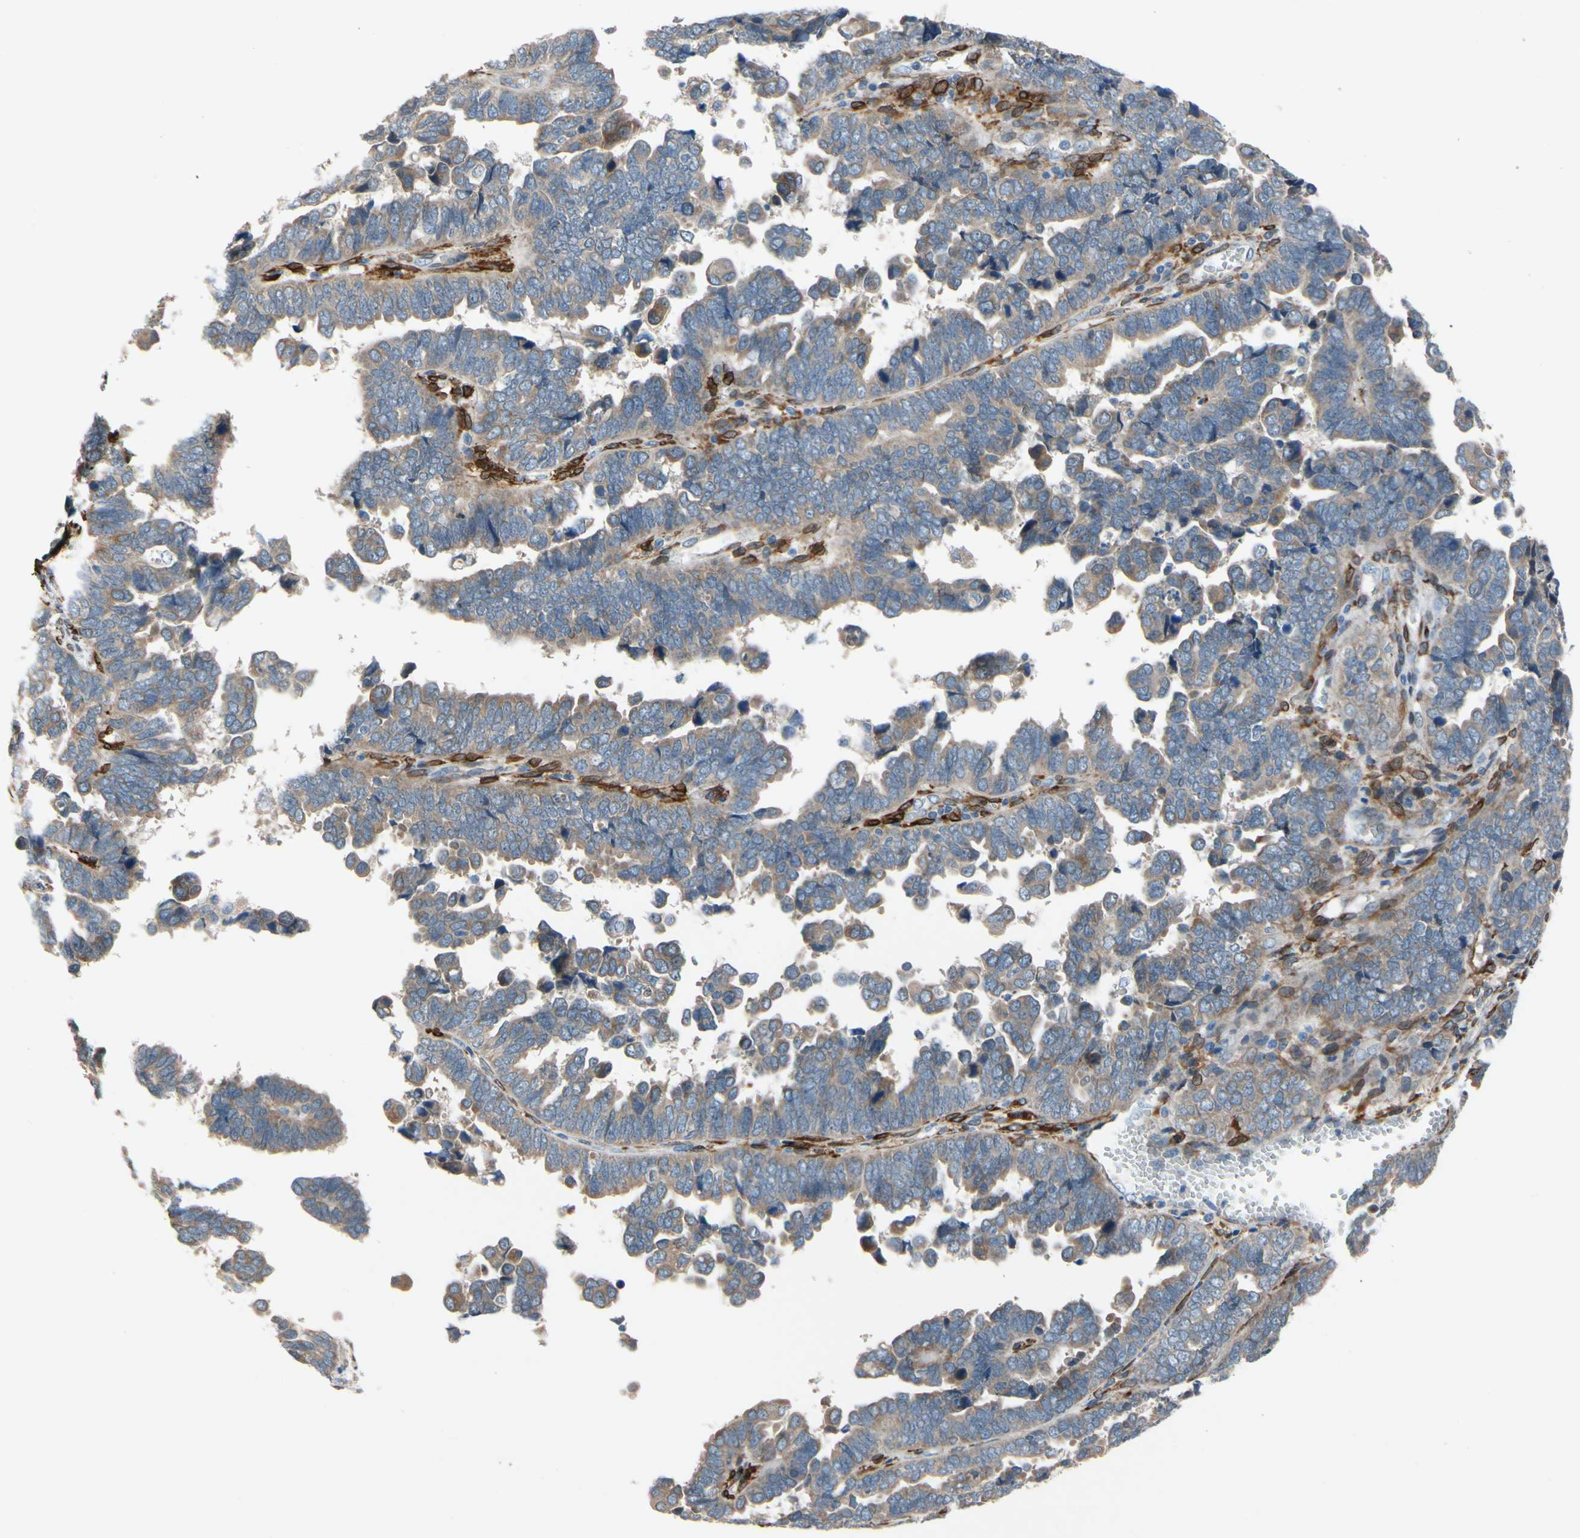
{"staining": {"intensity": "weak", "quantity": ">75%", "location": "cytoplasmic/membranous"}, "tissue": "endometrial cancer", "cell_type": "Tumor cells", "image_type": "cancer", "snomed": [{"axis": "morphology", "description": "Adenocarcinoma, NOS"}, {"axis": "topography", "description": "Endometrium"}], "caption": "High-power microscopy captured an immunohistochemistry (IHC) micrograph of endometrial adenocarcinoma, revealing weak cytoplasmic/membranous staining in about >75% of tumor cells.", "gene": "PRXL2A", "patient": {"sex": "female", "age": 75}}